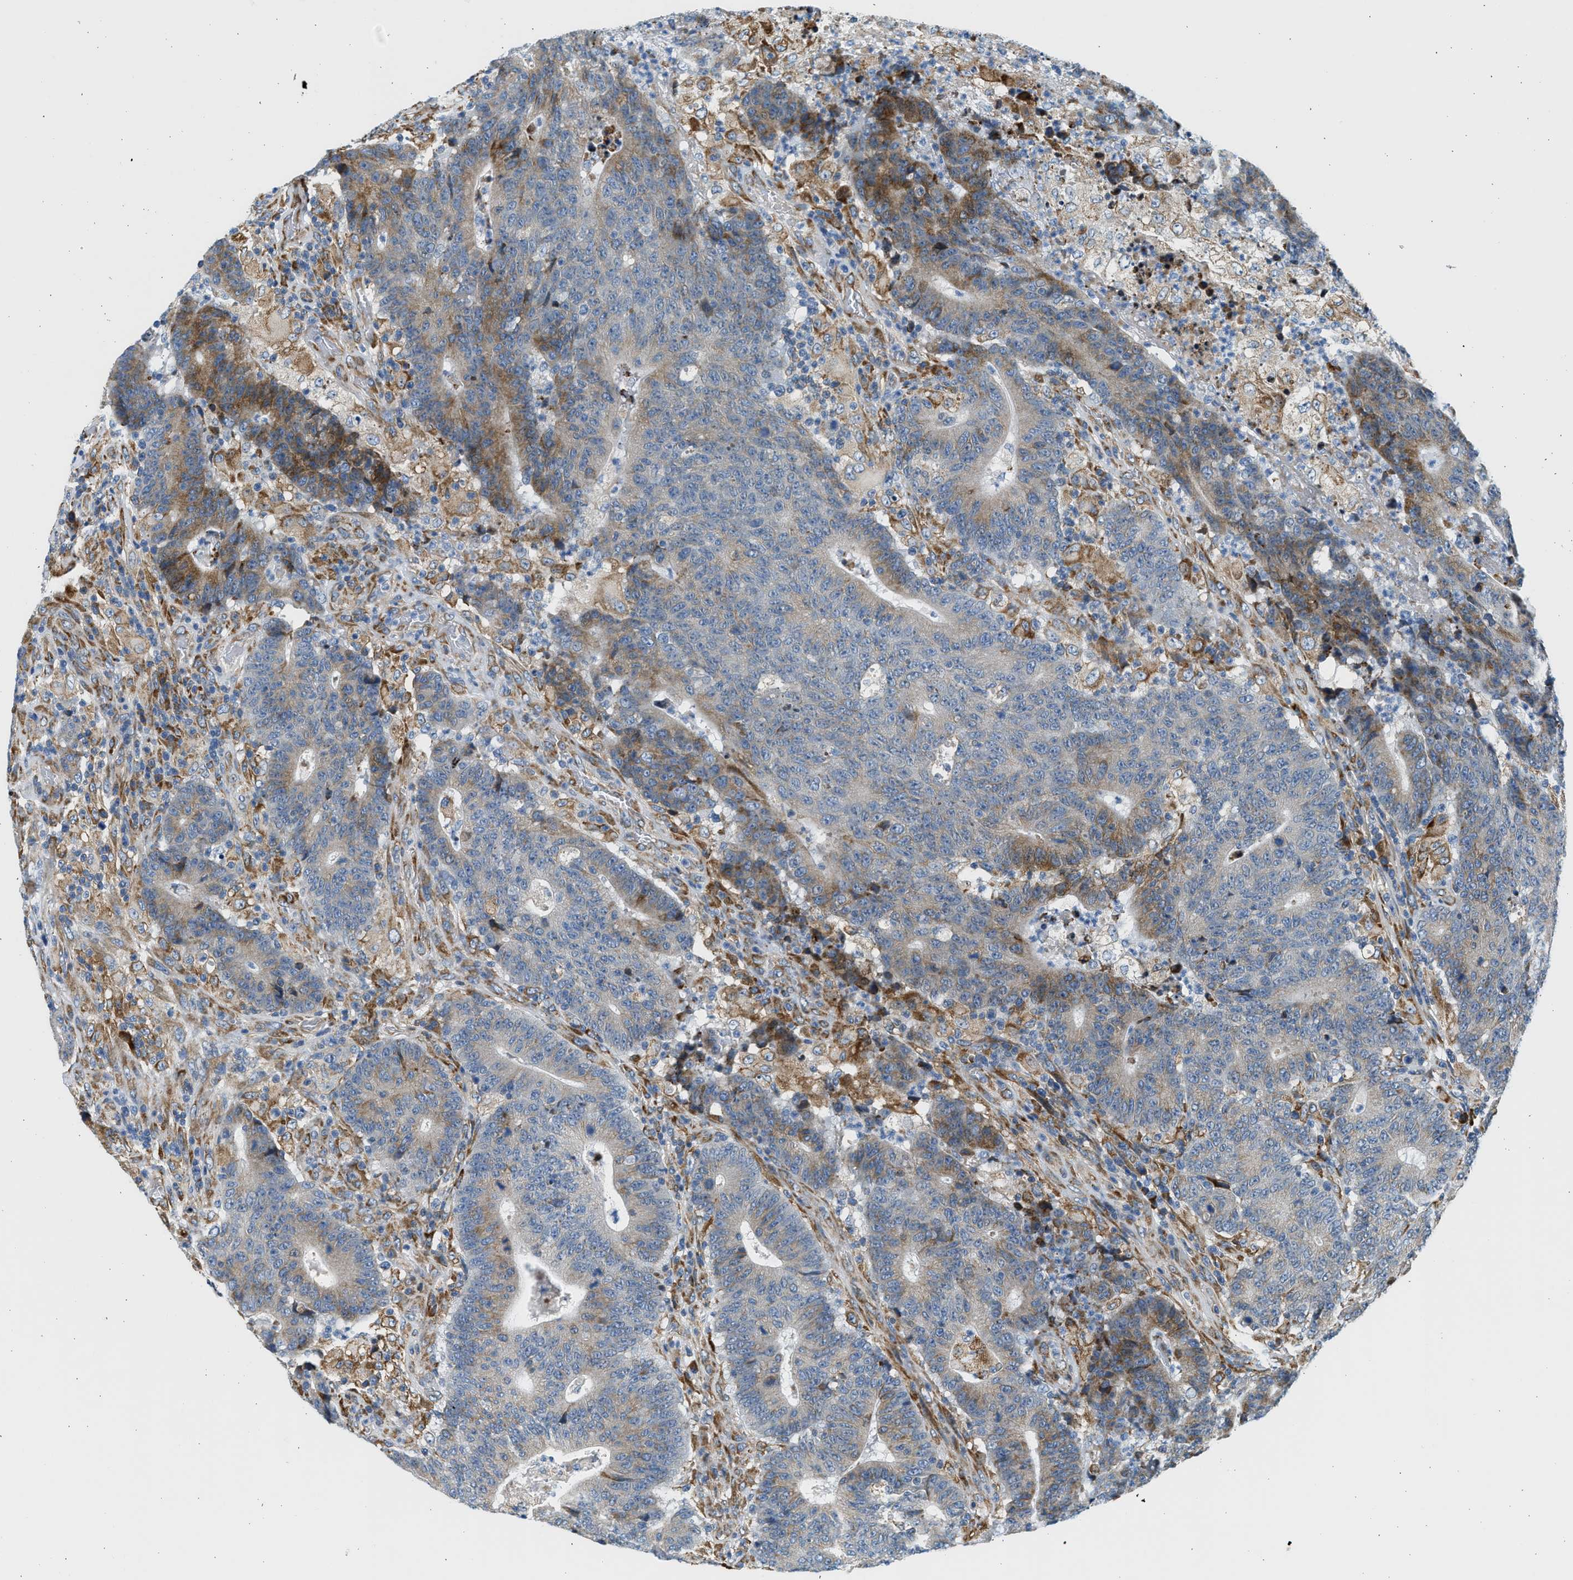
{"staining": {"intensity": "moderate", "quantity": "<25%", "location": "cytoplasmic/membranous"}, "tissue": "colorectal cancer", "cell_type": "Tumor cells", "image_type": "cancer", "snomed": [{"axis": "morphology", "description": "Normal tissue, NOS"}, {"axis": "morphology", "description": "Adenocarcinoma, NOS"}, {"axis": "topography", "description": "Colon"}], "caption": "Immunohistochemistry photomicrograph of human colorectal cancer (adenocarcinoma) stained for a protein (brown), which displays low levels of moderate cytoplasmic/membranous positivity in approximately <25% of tumor cells.", "gene": "CNTN6", "patient": {"sex": "female", "age": 75}}